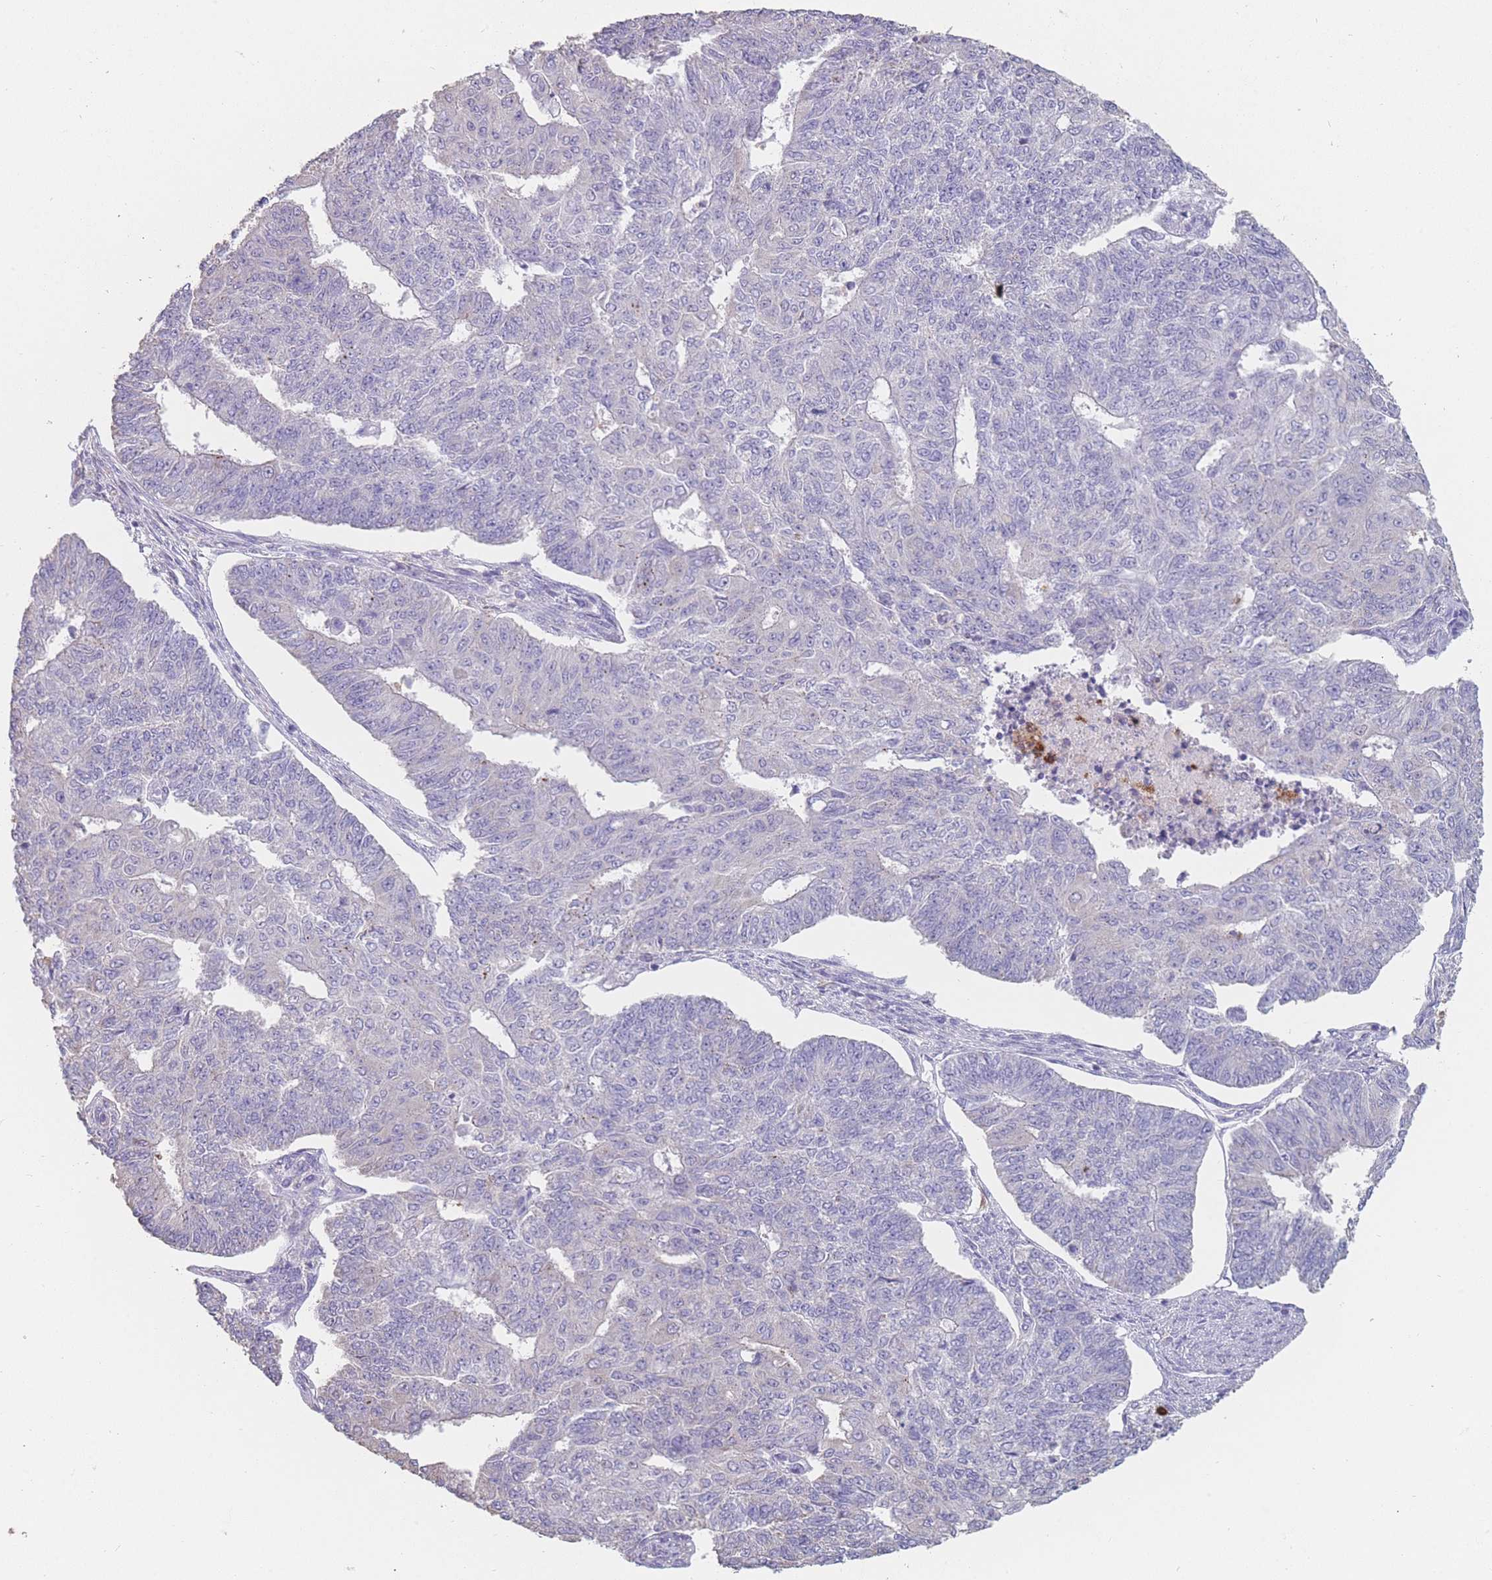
{"staining": {"intensity": "negative", "quantity": "none", "location": "none"}, "tissue": "endometrial cancer", "cell_type": "Tumor cells", "image_type": "cancer", "snomed": [{"axis": "morphology", "description": "Adenocarcinoma, NOS"}, {"axis": "topography", "description": "Endometrium"}], "caption": "Tumor cells are negative for protein expression in human adenocarcinoma (endometrial).", "gene": "CLEC12A", "patient": {"sex": "female", "age": 32}}